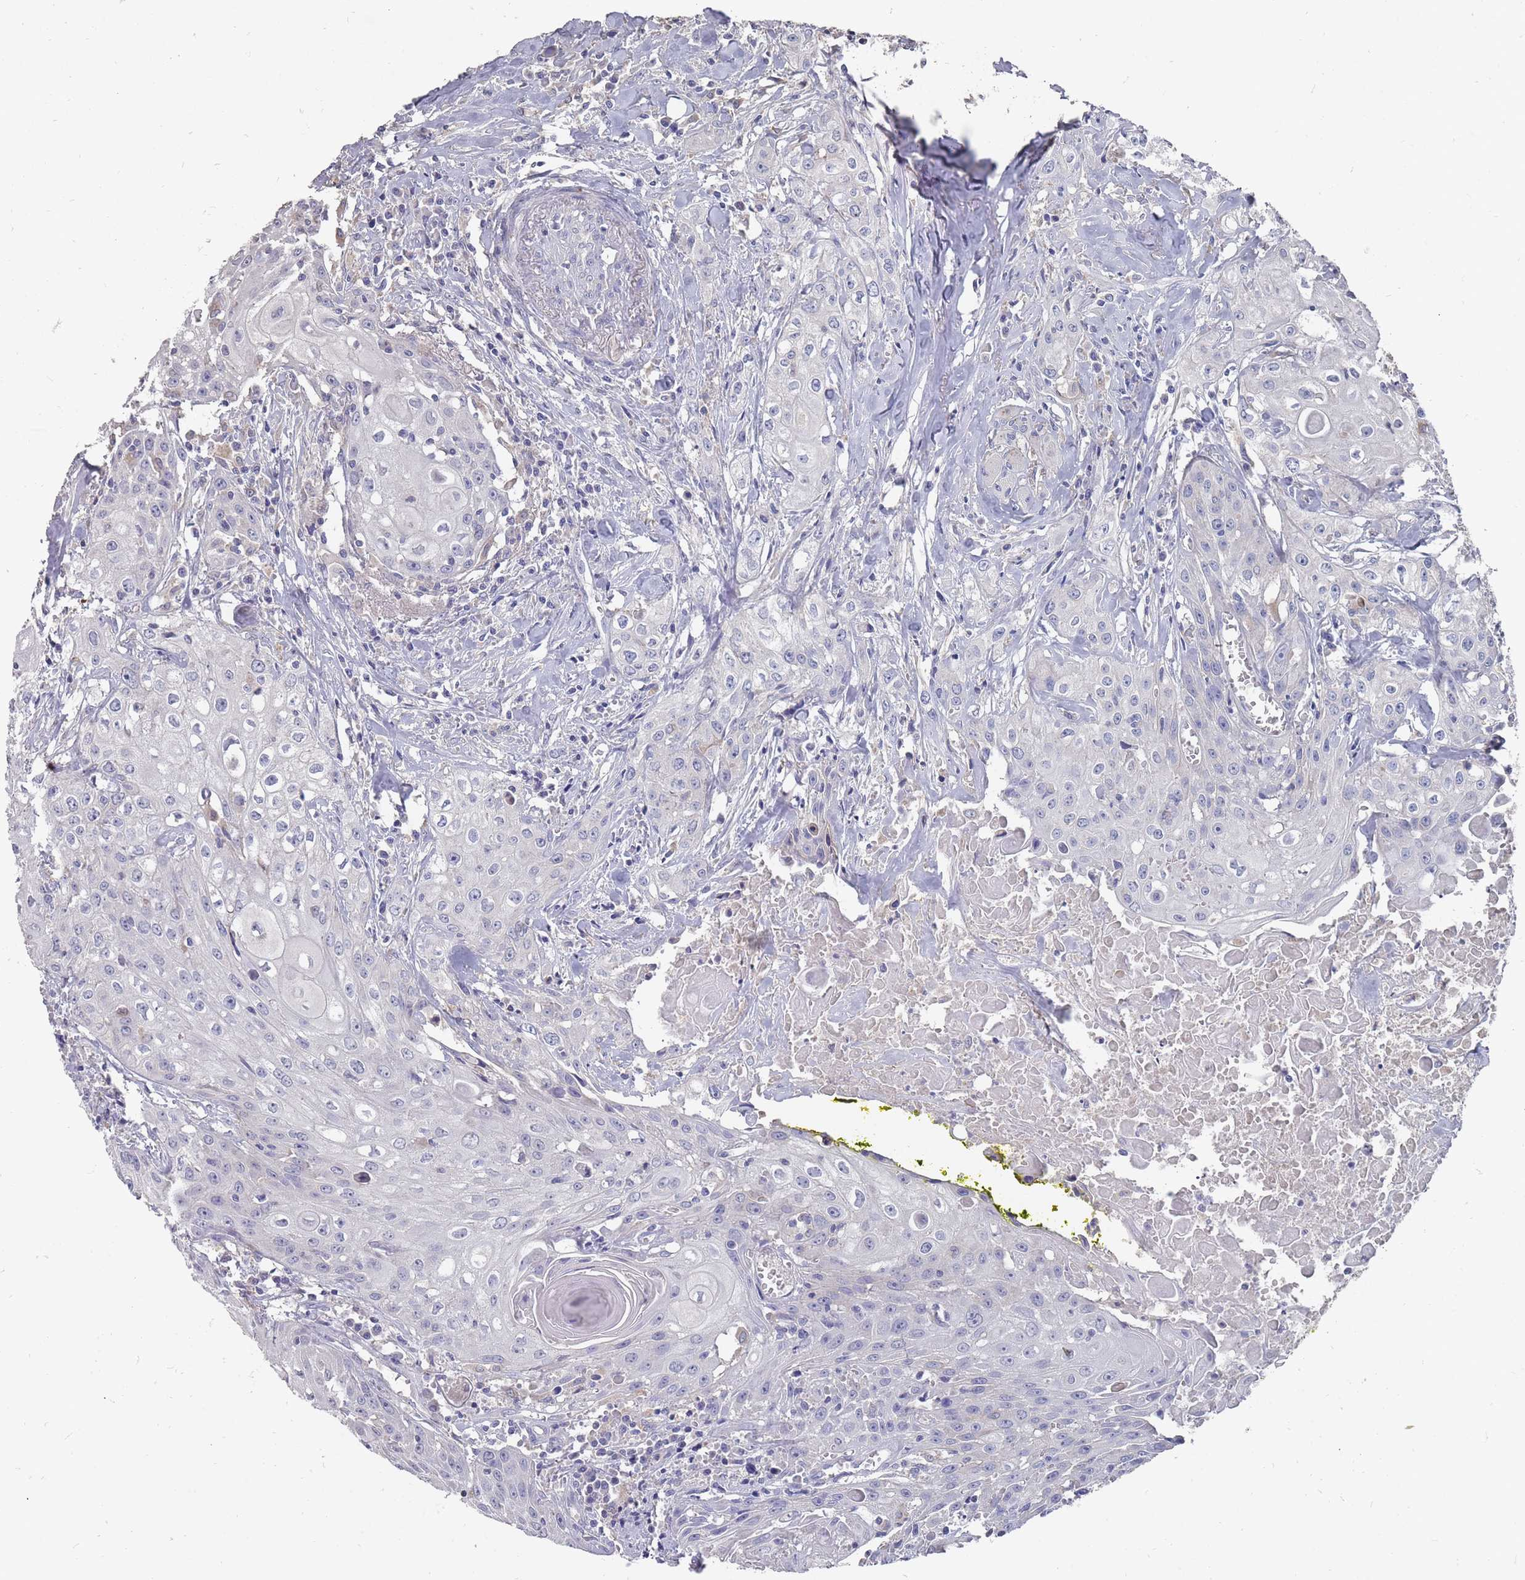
{"staining": {"intensity": "negative", "quantity": "none", "location": "none"}, "tissue": "head and neck cancer", "cell_type": "Tumor cells", "image_type": "cancer", "snomed": [{"axis": "morphology", "description": "Squamous cell carcinoma, NOS"}, {"axis": "topography", "description": "Oral tissue"}, {"axis": "topography", "description": "Head-Neck"}], "caption": "DAB immunohistochemical staining of head and neck cancer (squamous cell carcinoma) displays no significant staining in tumor cells.", "gene": "OTULINL", "patient": {"sex": "female", "age": 82}}